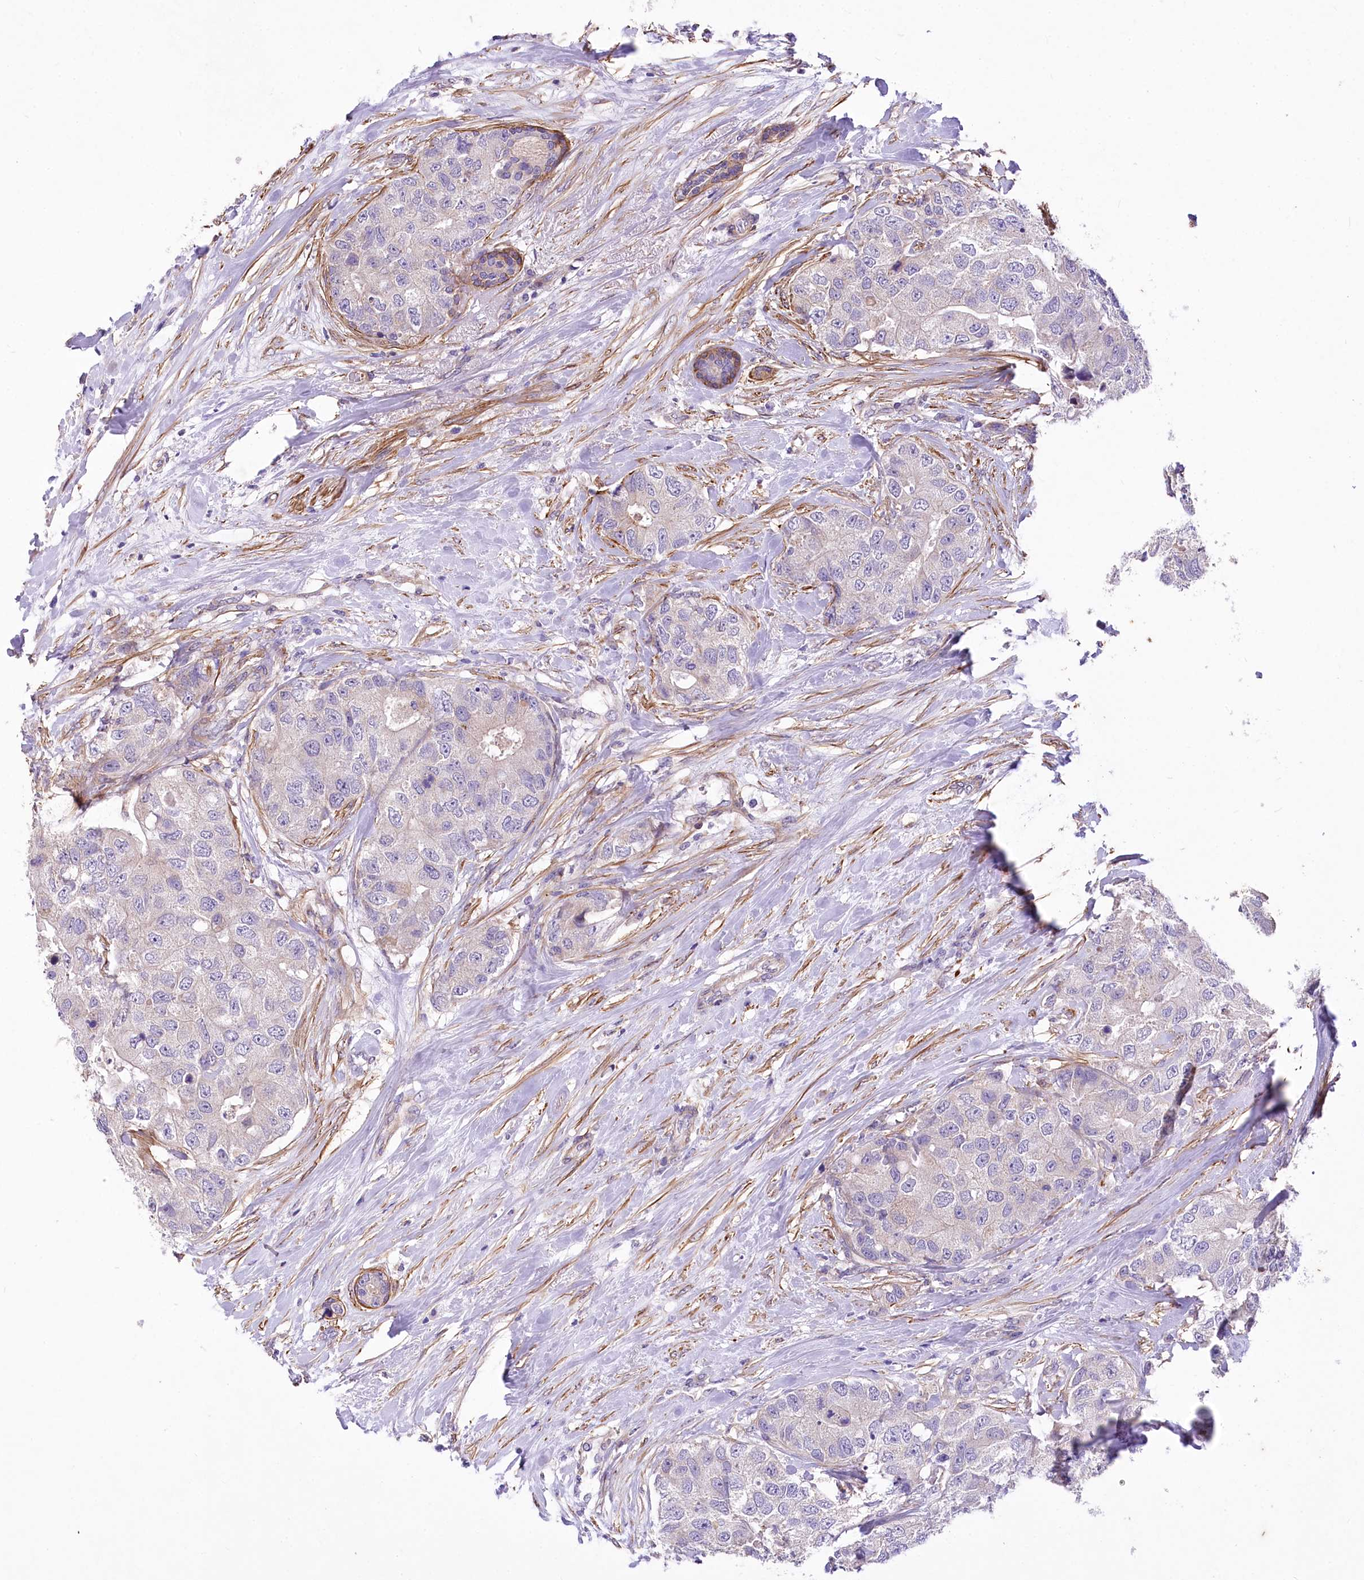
{"staining": {"intensity": "negative", "quantity": "none", "location": "none"}, "tissue": "breast cancer", "cell_type": "Tumor cells", "image_type": "cancer", "snomed": [{"axis": "morphology", "description": "Duct carcinoma"}, {"axis": "topography", "description": "Breast"}], "caption": "High power microscopy micrograph of an immunohistochemistry photomicrograph of breast cancer (infiltrating ductal carcinoma), revealing no significant expression in tumor cells.", "gene": "RDH16", "patient": {"sex": "female", "age": 62}}